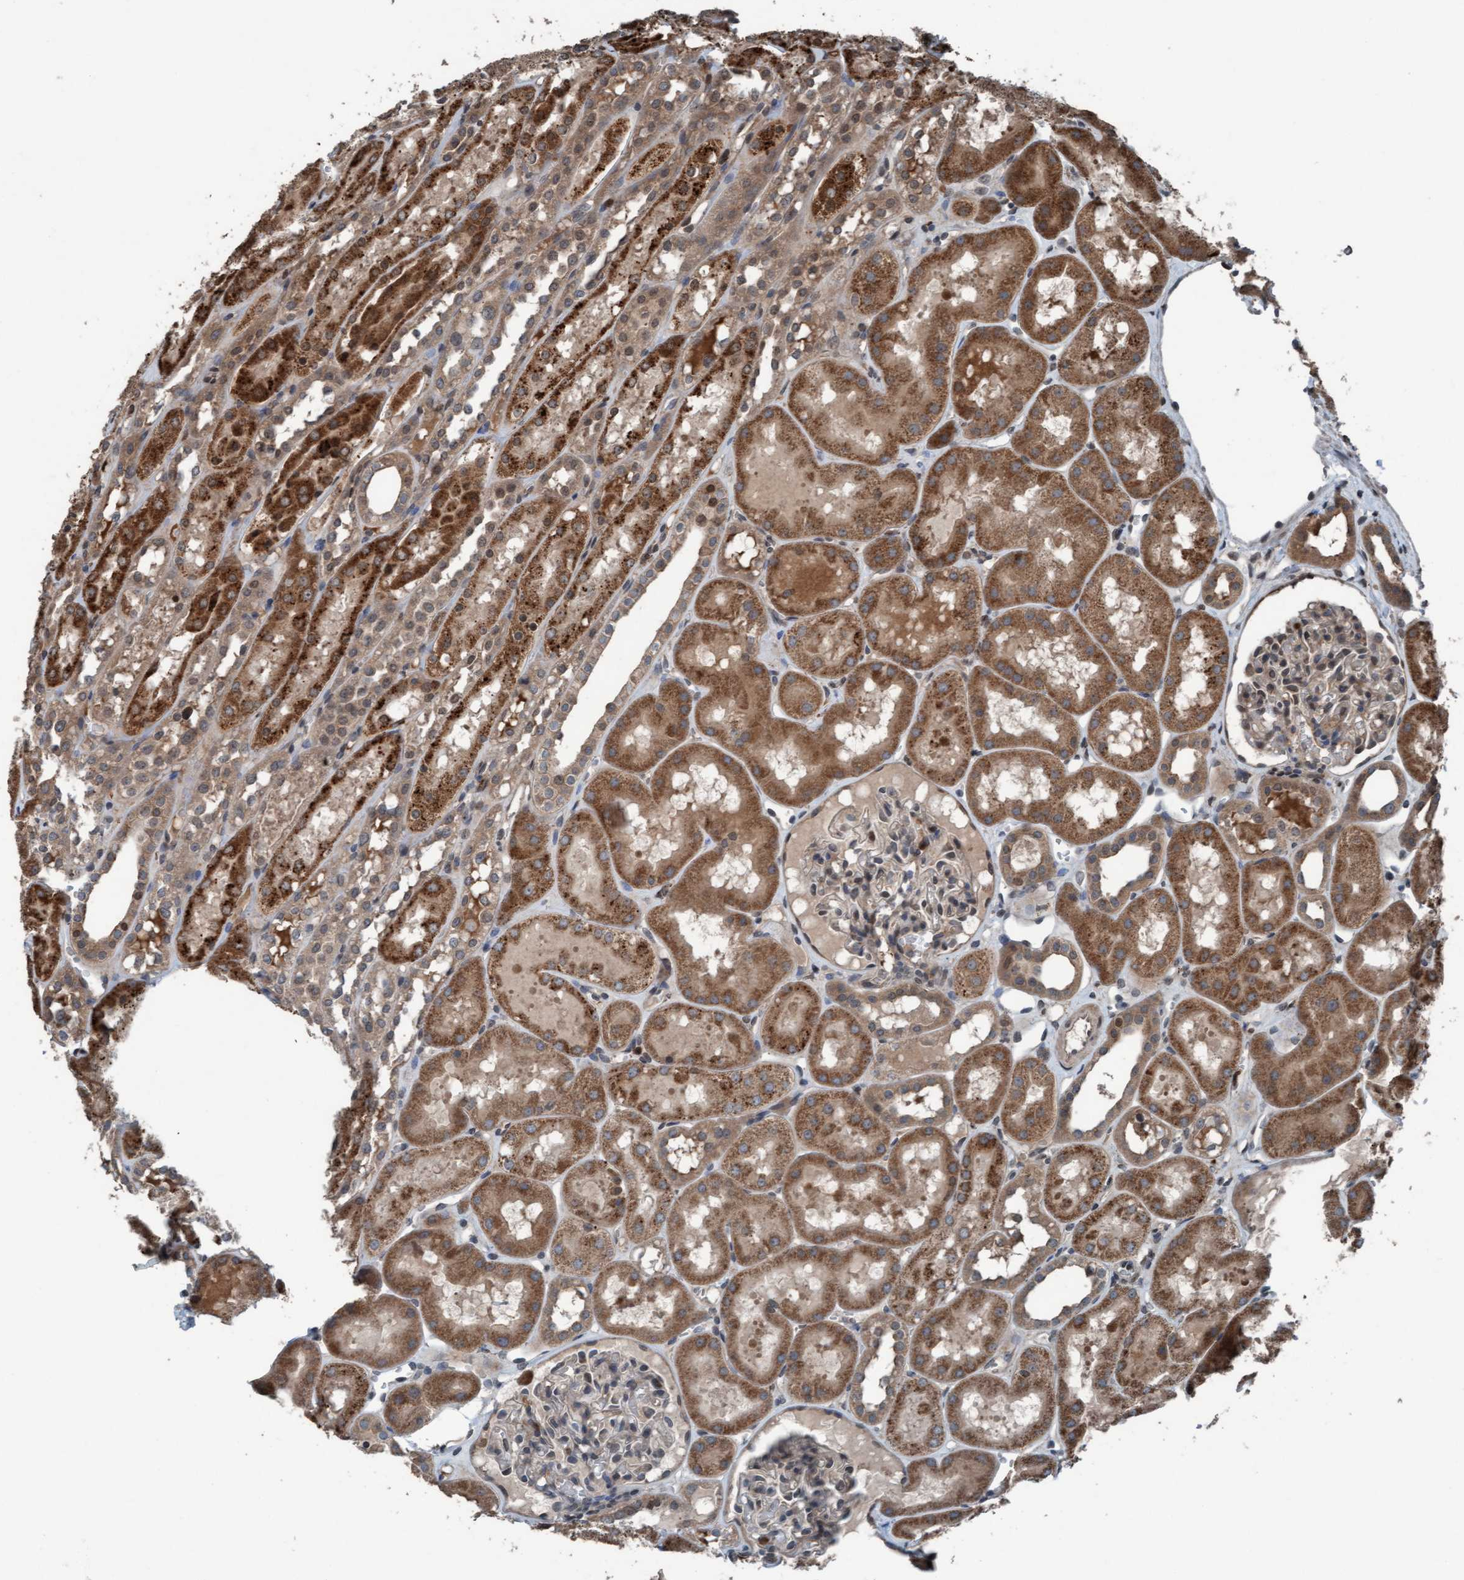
{"staining": {"intensity": "weak", "quantity": "25%-75%", "location": "cytoplasmic/membranous"}, "tissue": "kidney", "cell_type": "Cells in glomeruli", "image_type": "normal", "snomed": [{"axis": "morphology", "description": "Normal tissue, NOS"}, {"axis": "topography", "description": "Kidney"}, {"axis": "topography", "description": "Urinary bladder"}], "caption": "Immunohistochemical staining of normal human kidney reveals weak cytoplasmic/membranous protein expression in approximately 25%-75% of cells in glomeruli.", "gene": "PLXNB2", "patient": {"sex": "male", "age": 16}}